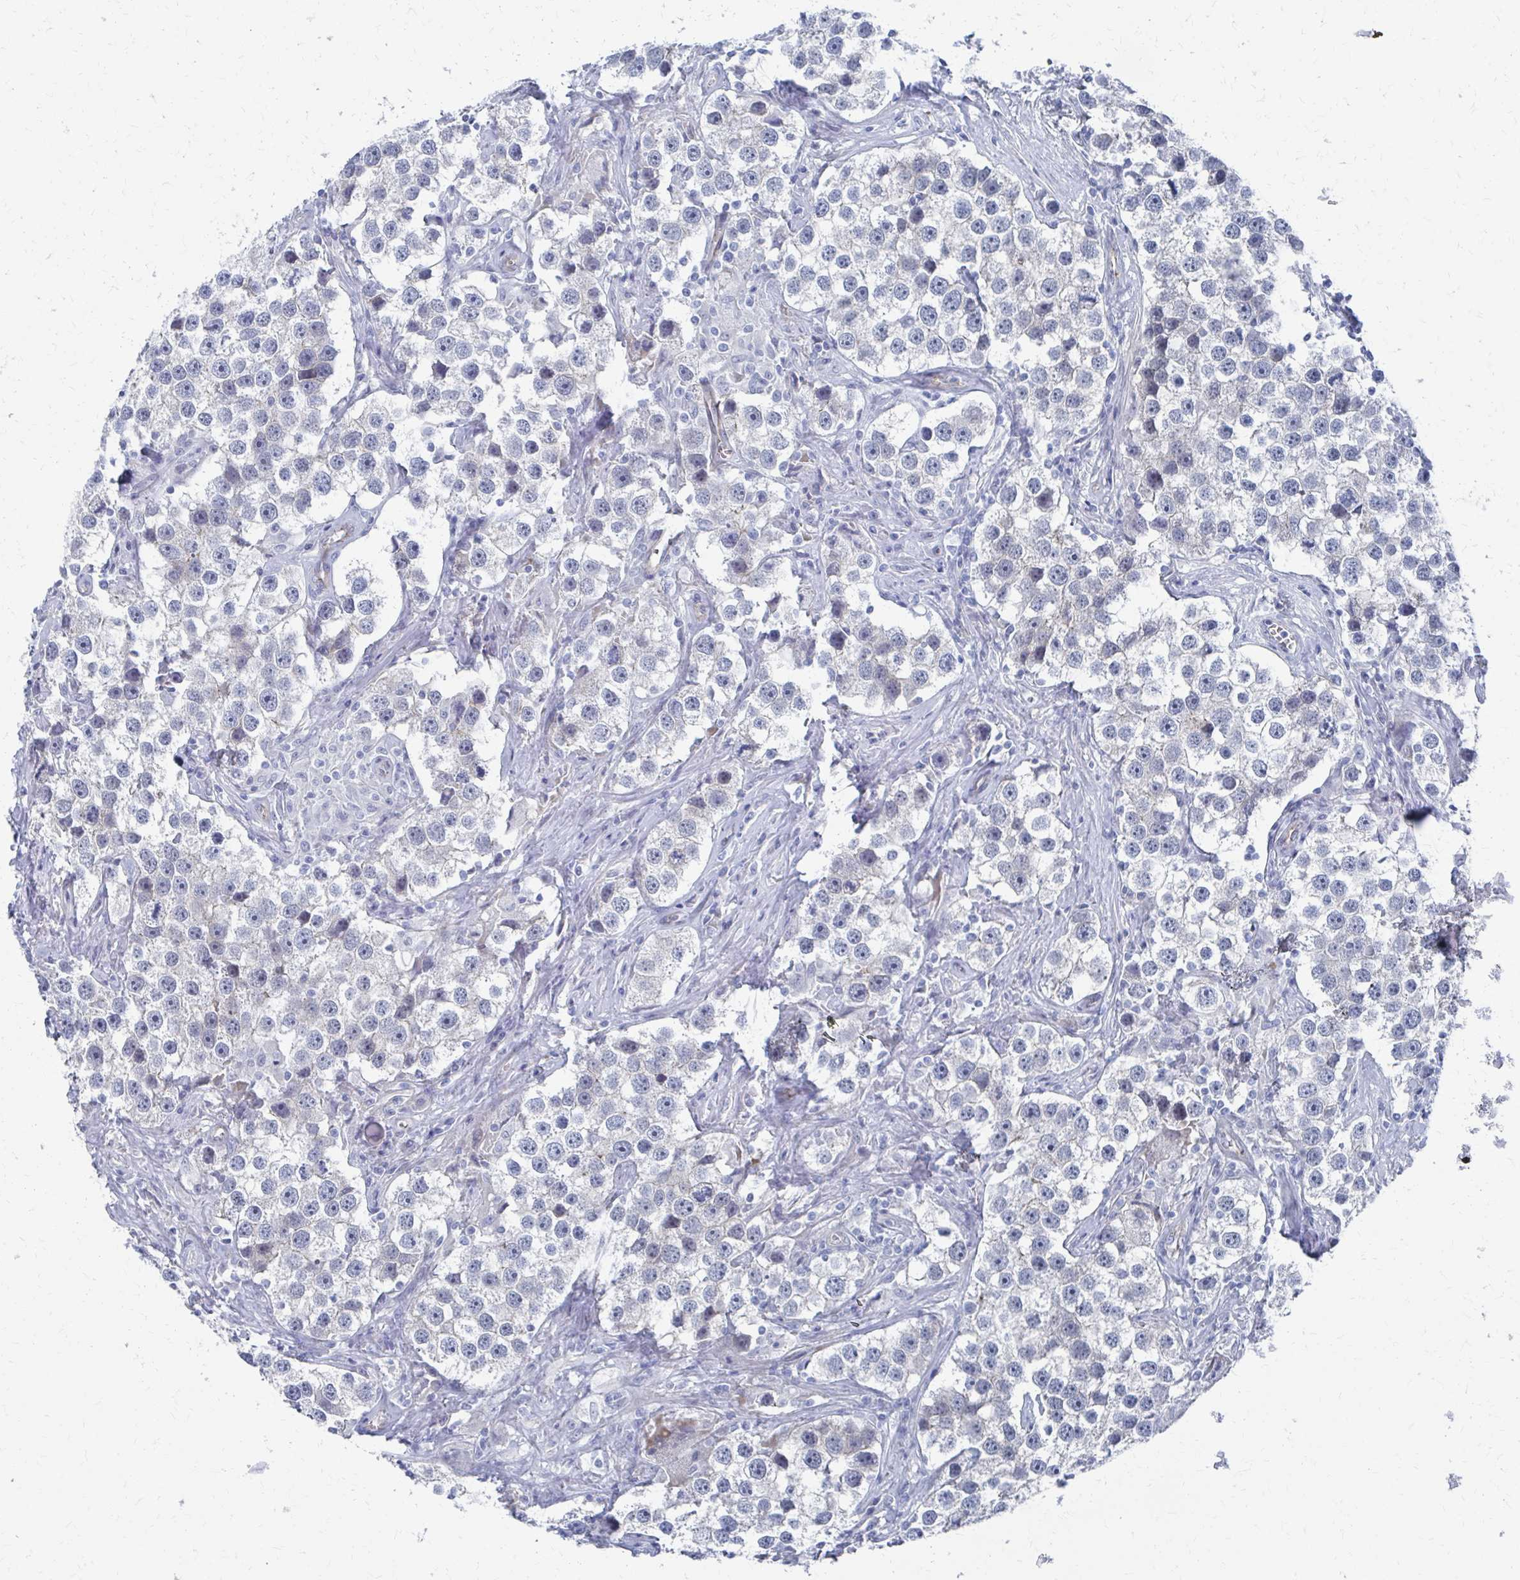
{"staining": {"intensity": "negative", "quantity": "none", "location": "none"}, "tissue": "testis cancer", "cell_type": "Tumor cells", "image_type": "cancer", "snomed": [{"axis": "morphology", "description": "Seminoma, NOS"}, {"axis": "topography", "description": "Testis"}], "caption": "The image exhibits no significant expression in tumor cells of seminoma (testis).", "gene": "PLEKHG7", "patient": {"sex": "male", "age": 49}}